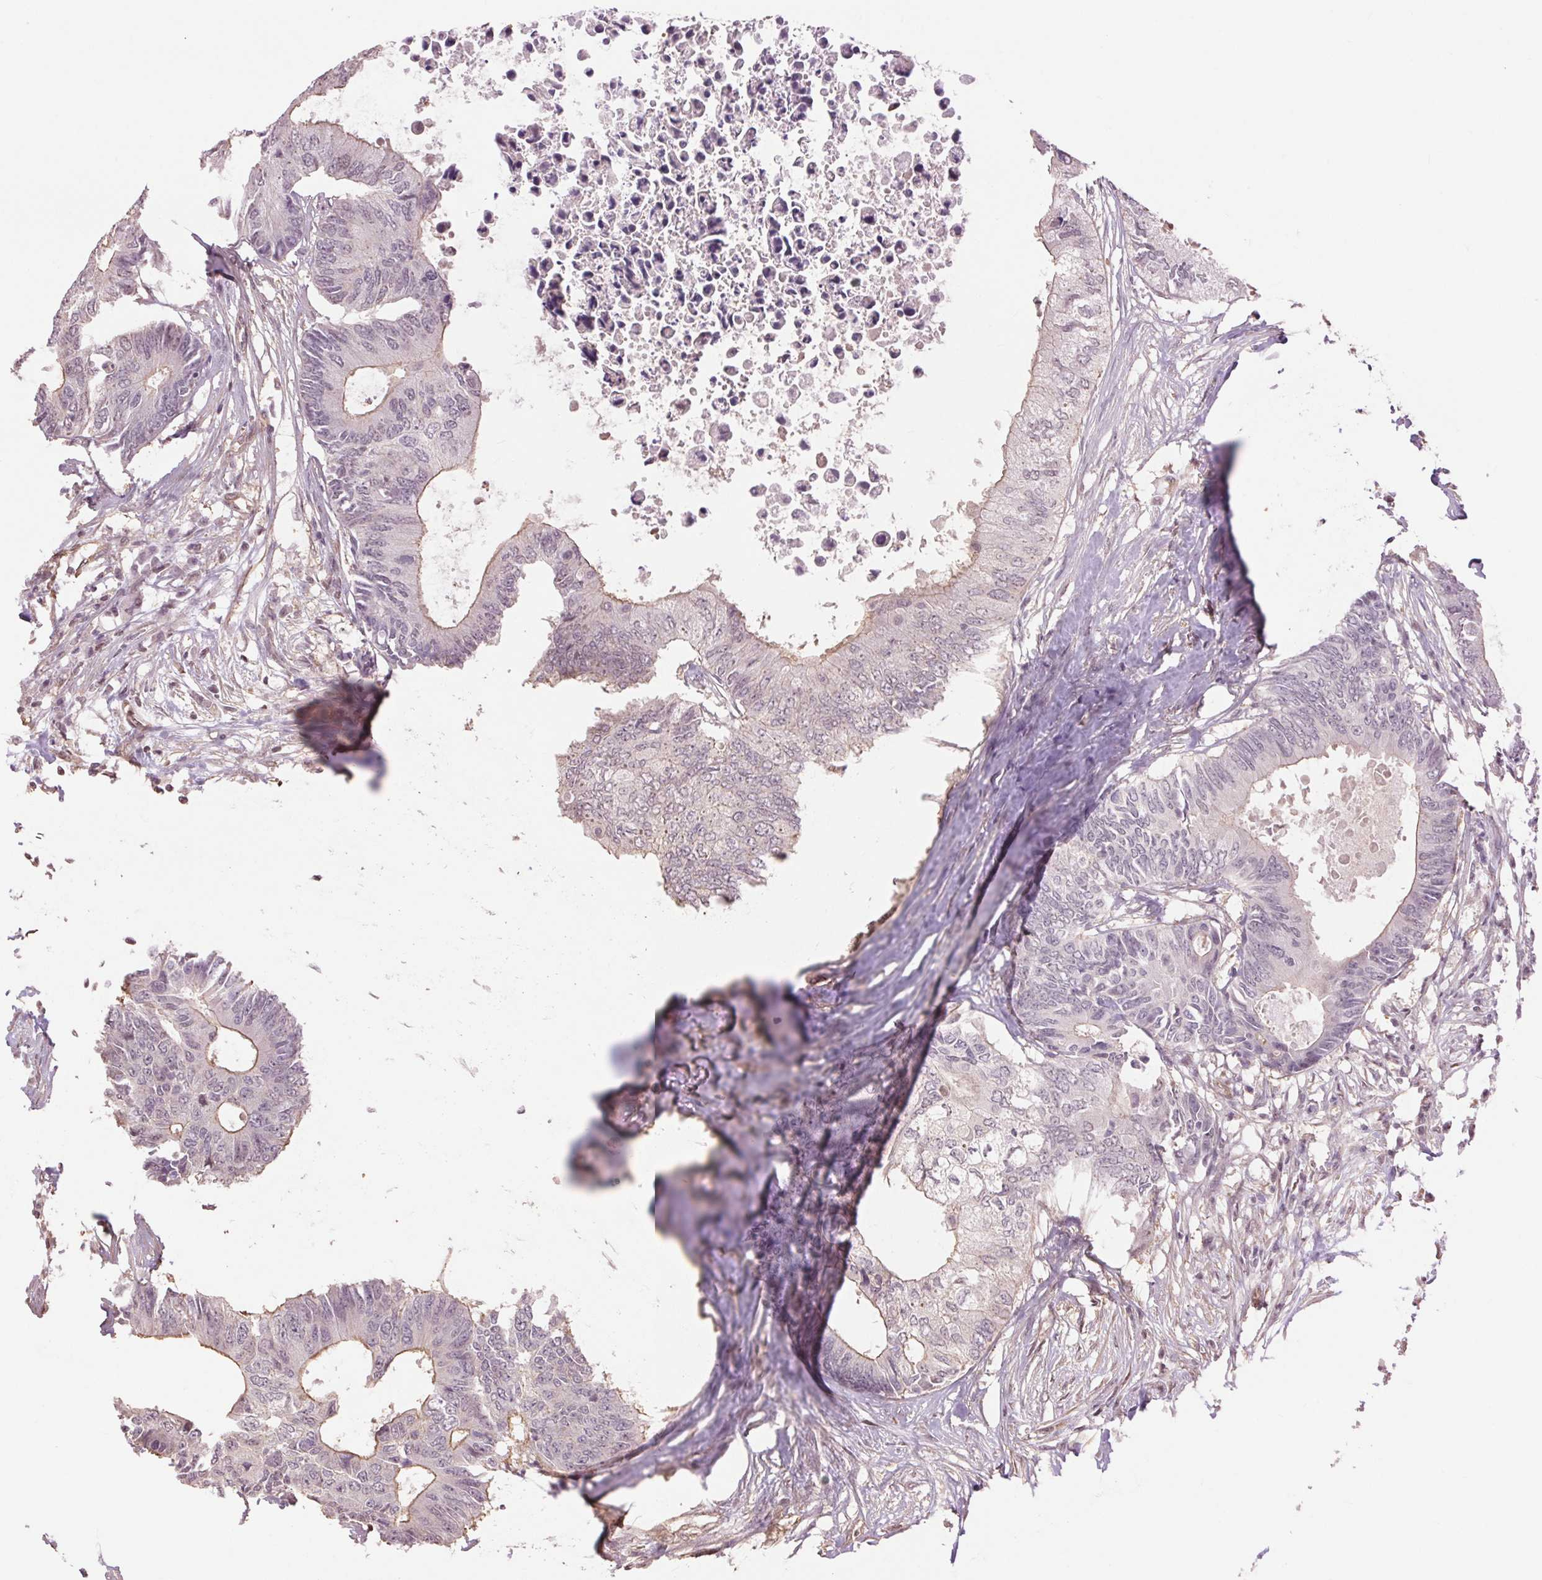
{"staining": {"intensity": "weak", "quantity": "<25%", "location": "cytoplasmic/membranous"}, "tissue": "colorectal cancer", "cell_type": "Tumor cells", "image_type": "cancer", "snomed": [{"axis": "morphology", "description": "Adenocarcinoma, NOS"}, {"axis": "topography", "description": "Colon"}], "caption": "Colorectal cancer was stained to show a protein in brown. There is no significant positivity in tumor cells. The staining is performed using DAB brown chromogen with nuclei counter-stained in using hematoxylin.", "gene": "PALM", "patient": {"sex": "male", "age": 71}}